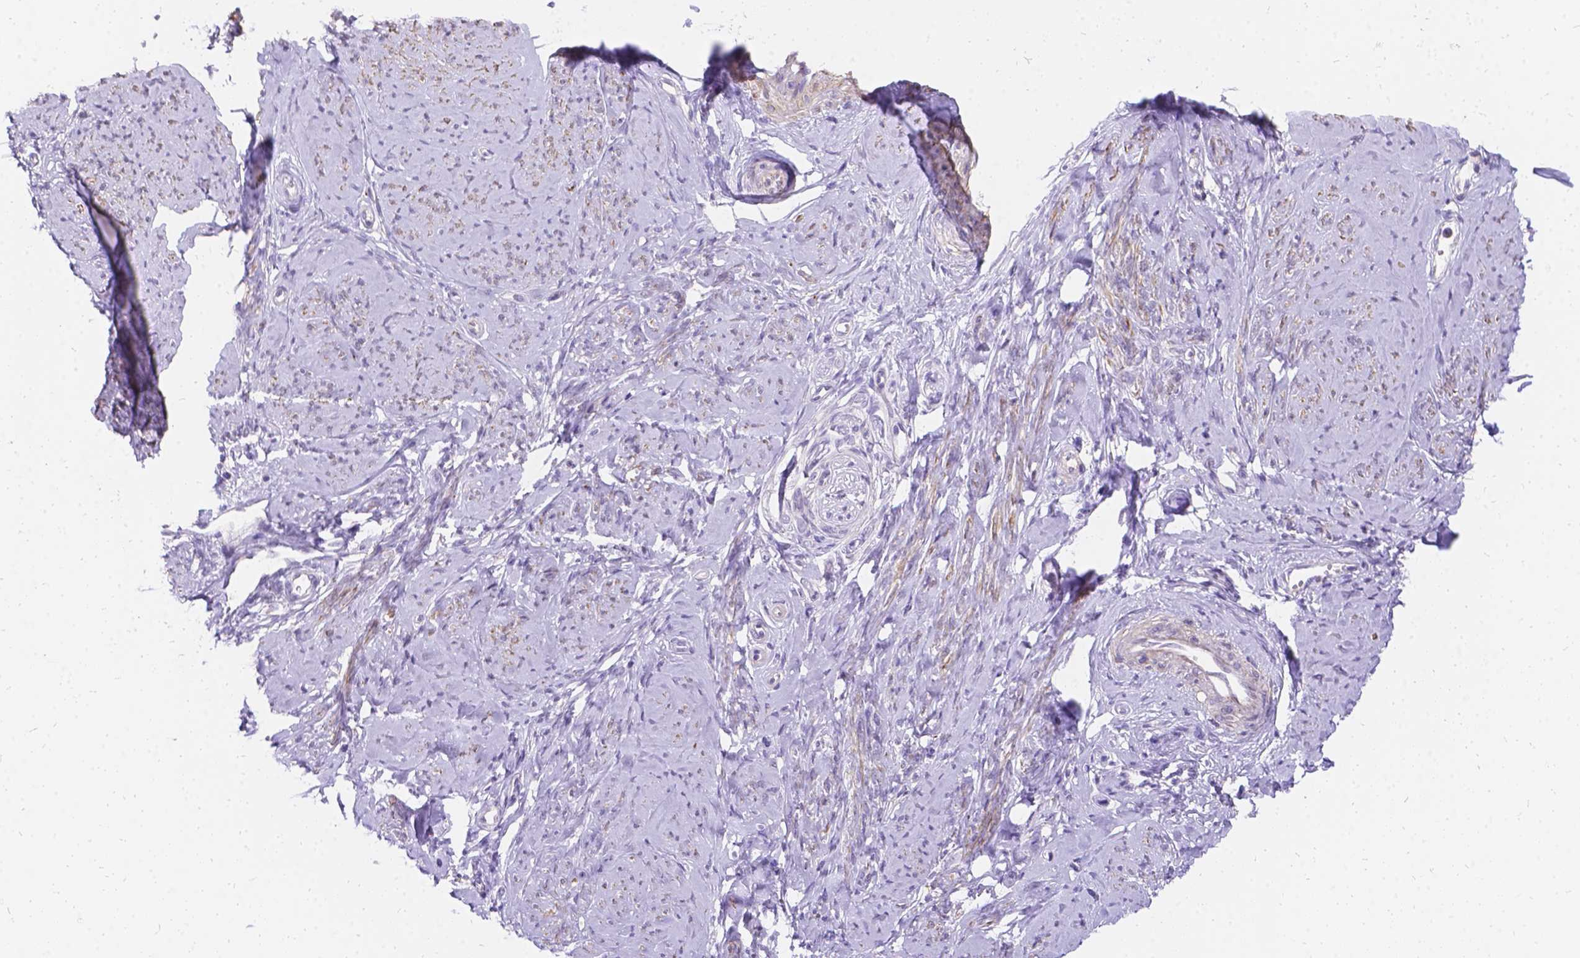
{"staining": {"intensity": "moderate", "quantity": "25%-75%", "location": "cytoplasmic/membranous"}, "tissue": "smooth muscle", "cell_type": "Smooth muscle cells", "image_type": "normal", "snomed": [{"axis": "morphology", "description": "Normal tissue, NOS"}, {"axis": "topography", "description": "Smooth muscle"}], "caption": "Immunohistochemistry staining of unremarkable smooth muscle, which exhibits medium levels of moderate cytoplasmic/membranous positivity in about 25%-75% of smooth muscle cells indicating moderate cytoplasmic/membranous protein expression. The staining was performed using DAB (3,3'-diaminobenzidine) (brown) for protein detection and nuclei were counterstained in hematoxylin (blue).", "gene": "PALS1", "patient": {"sex": "female", "age": 48}}